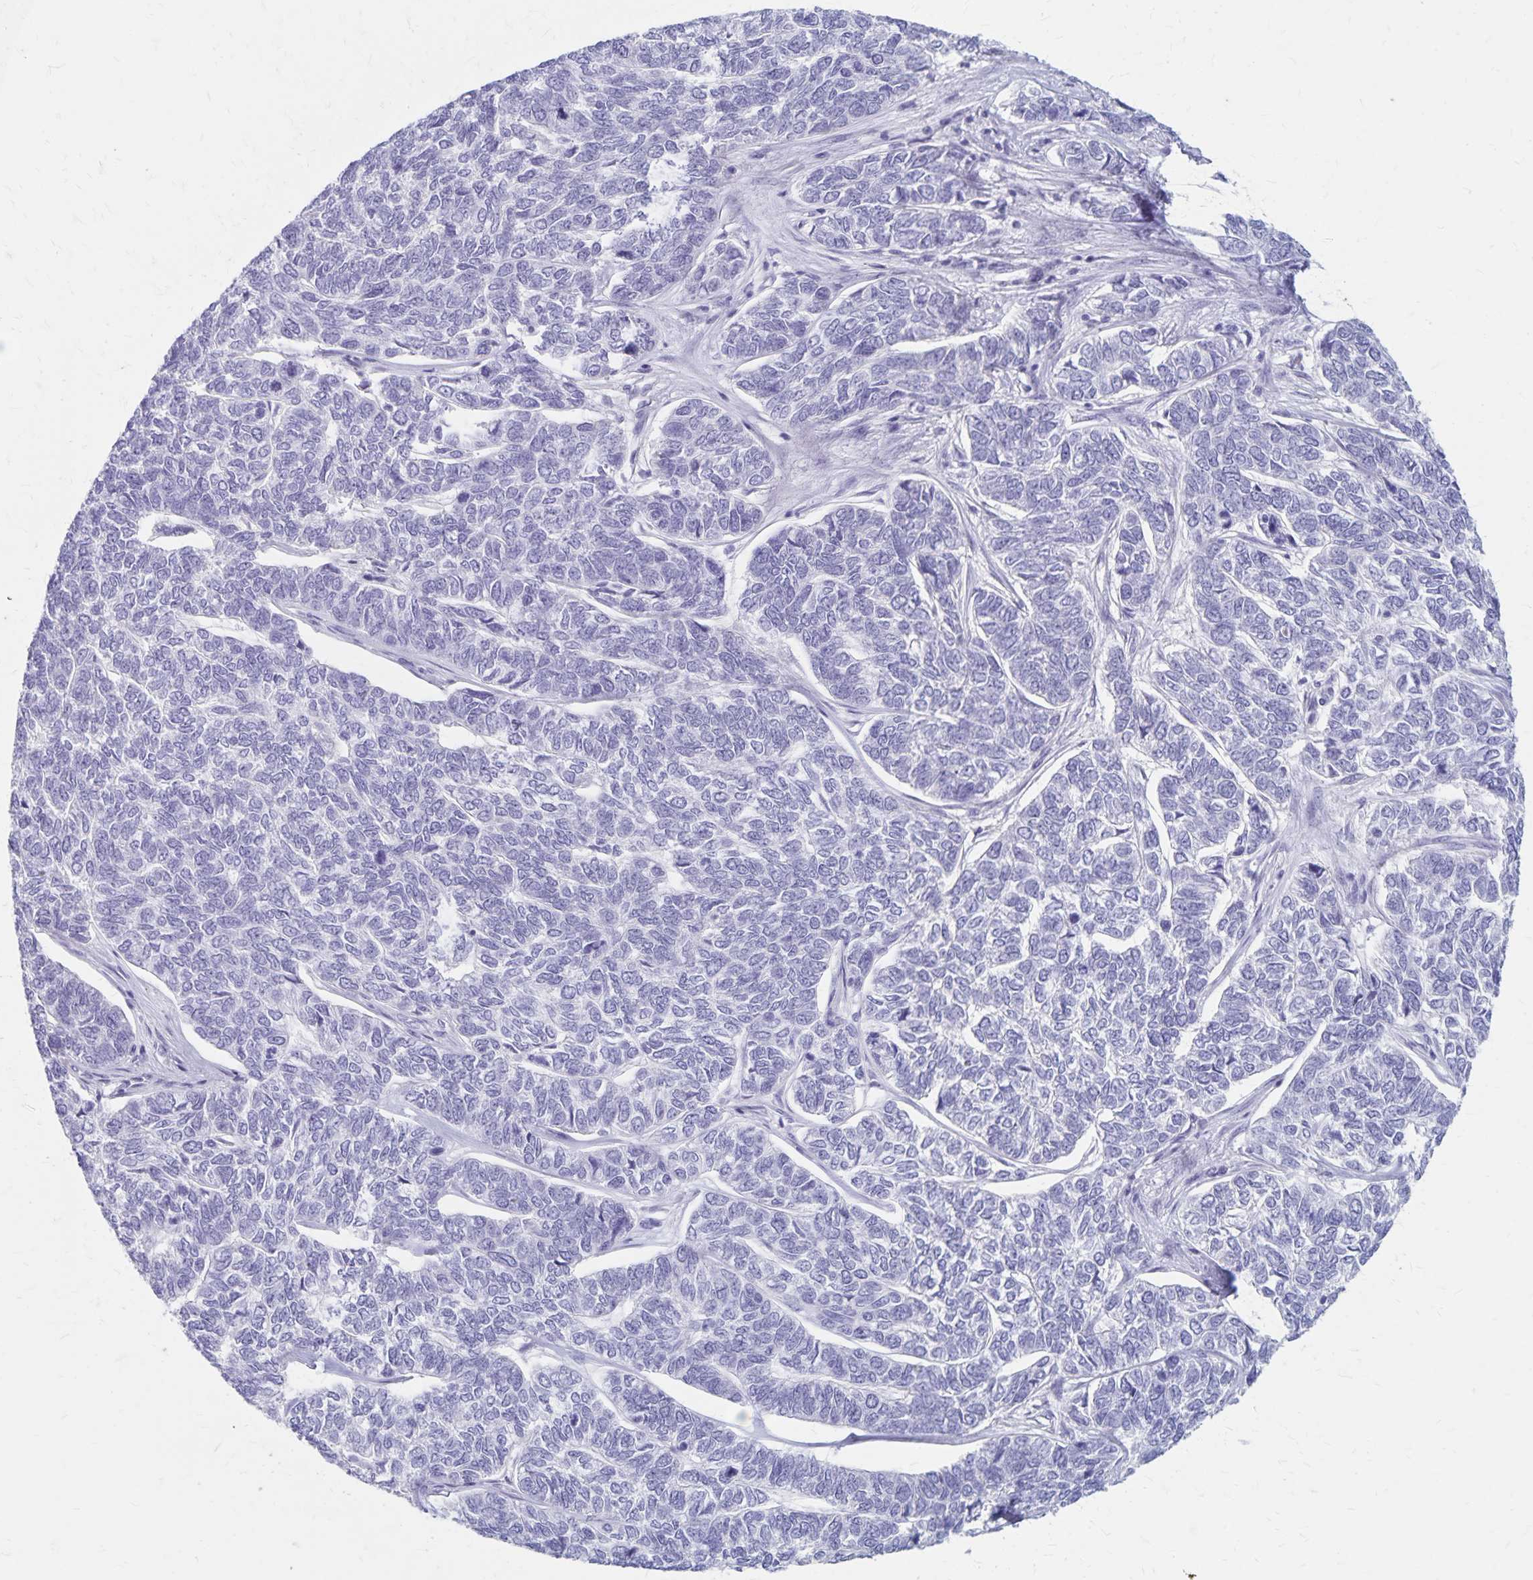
{"staining": {"intensity": "negative", "quantity": "none", "location": "none"}, "tissue": "skin cancer", "cell_type": "Tumor cells", "image_type": "cancer", "snomed": [{"axis": "morphology", "description": "Basal cell carcinoma"}, {"axis": "topography", "description": "Skin"}], "caption": "DAB (3,3'-diaminobenzidine) immunohistochemical staining of human basal cell carcinoma (skin) demonstrates no significant expression in tumor cells.", "gene": "GPBAR1", "patient": {"sex": "female", "age": 65}}